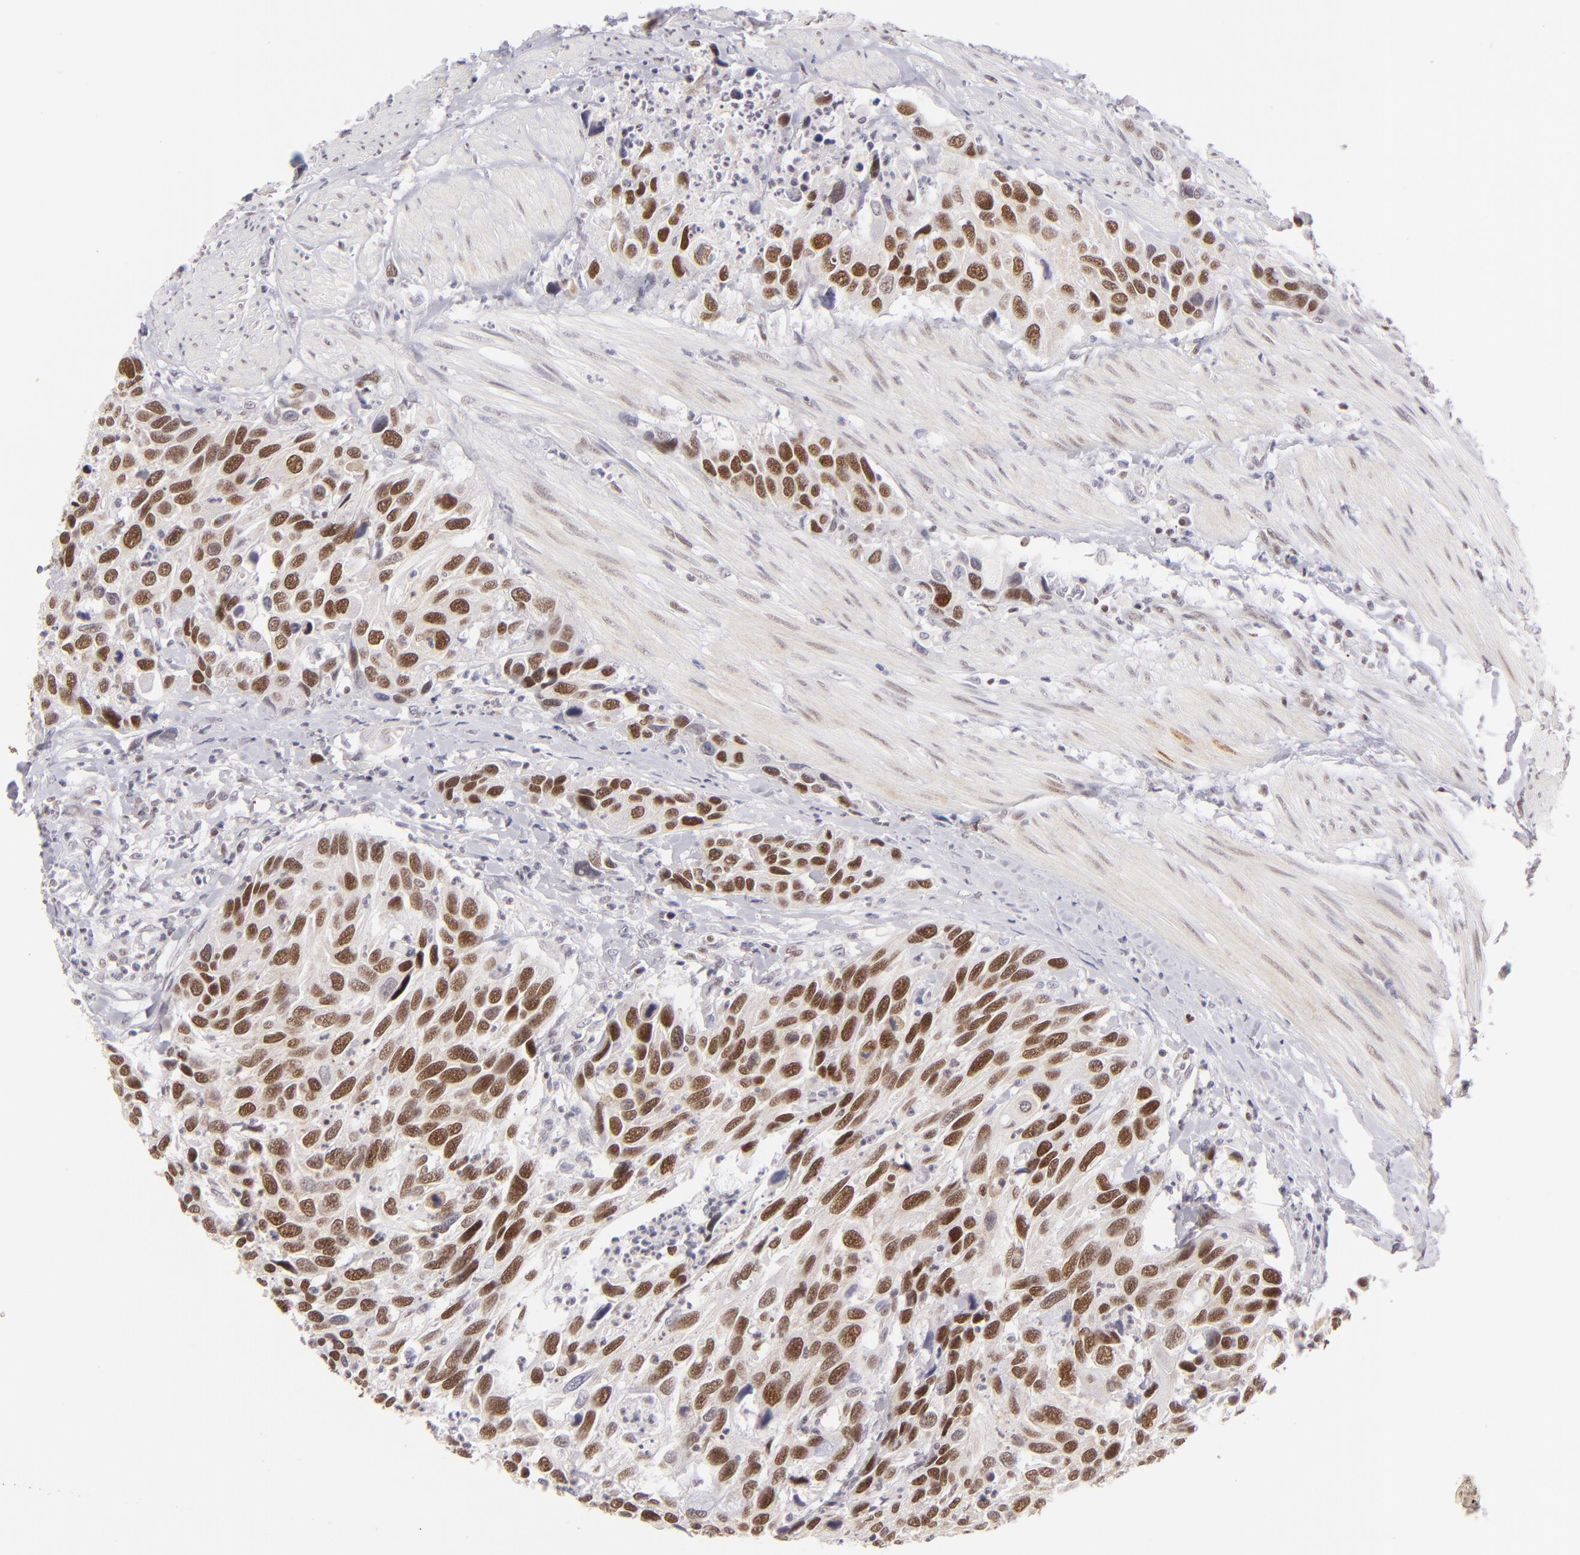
{"staining": {"intensity": "strong", "quantity": ">75%", "location": "nuclear"}, "tissue": "urothelial cancer", "cell_type": "Tumor cells", "image_type": "cancer", "snomed": [{"axis": "morphology", "description": "Urothelial carcinoma, High grade"}, {"axis": "topography", "description": "Urinary bladder"}], "caption": "The image demonstrates immunohistochemical staining of urothelial cancer. There is strong nuclear staining is appreciated in approximately >75% of tumor cells.", "gene": "POU2F1", "patient": {"sex": "male", "age": 66}}